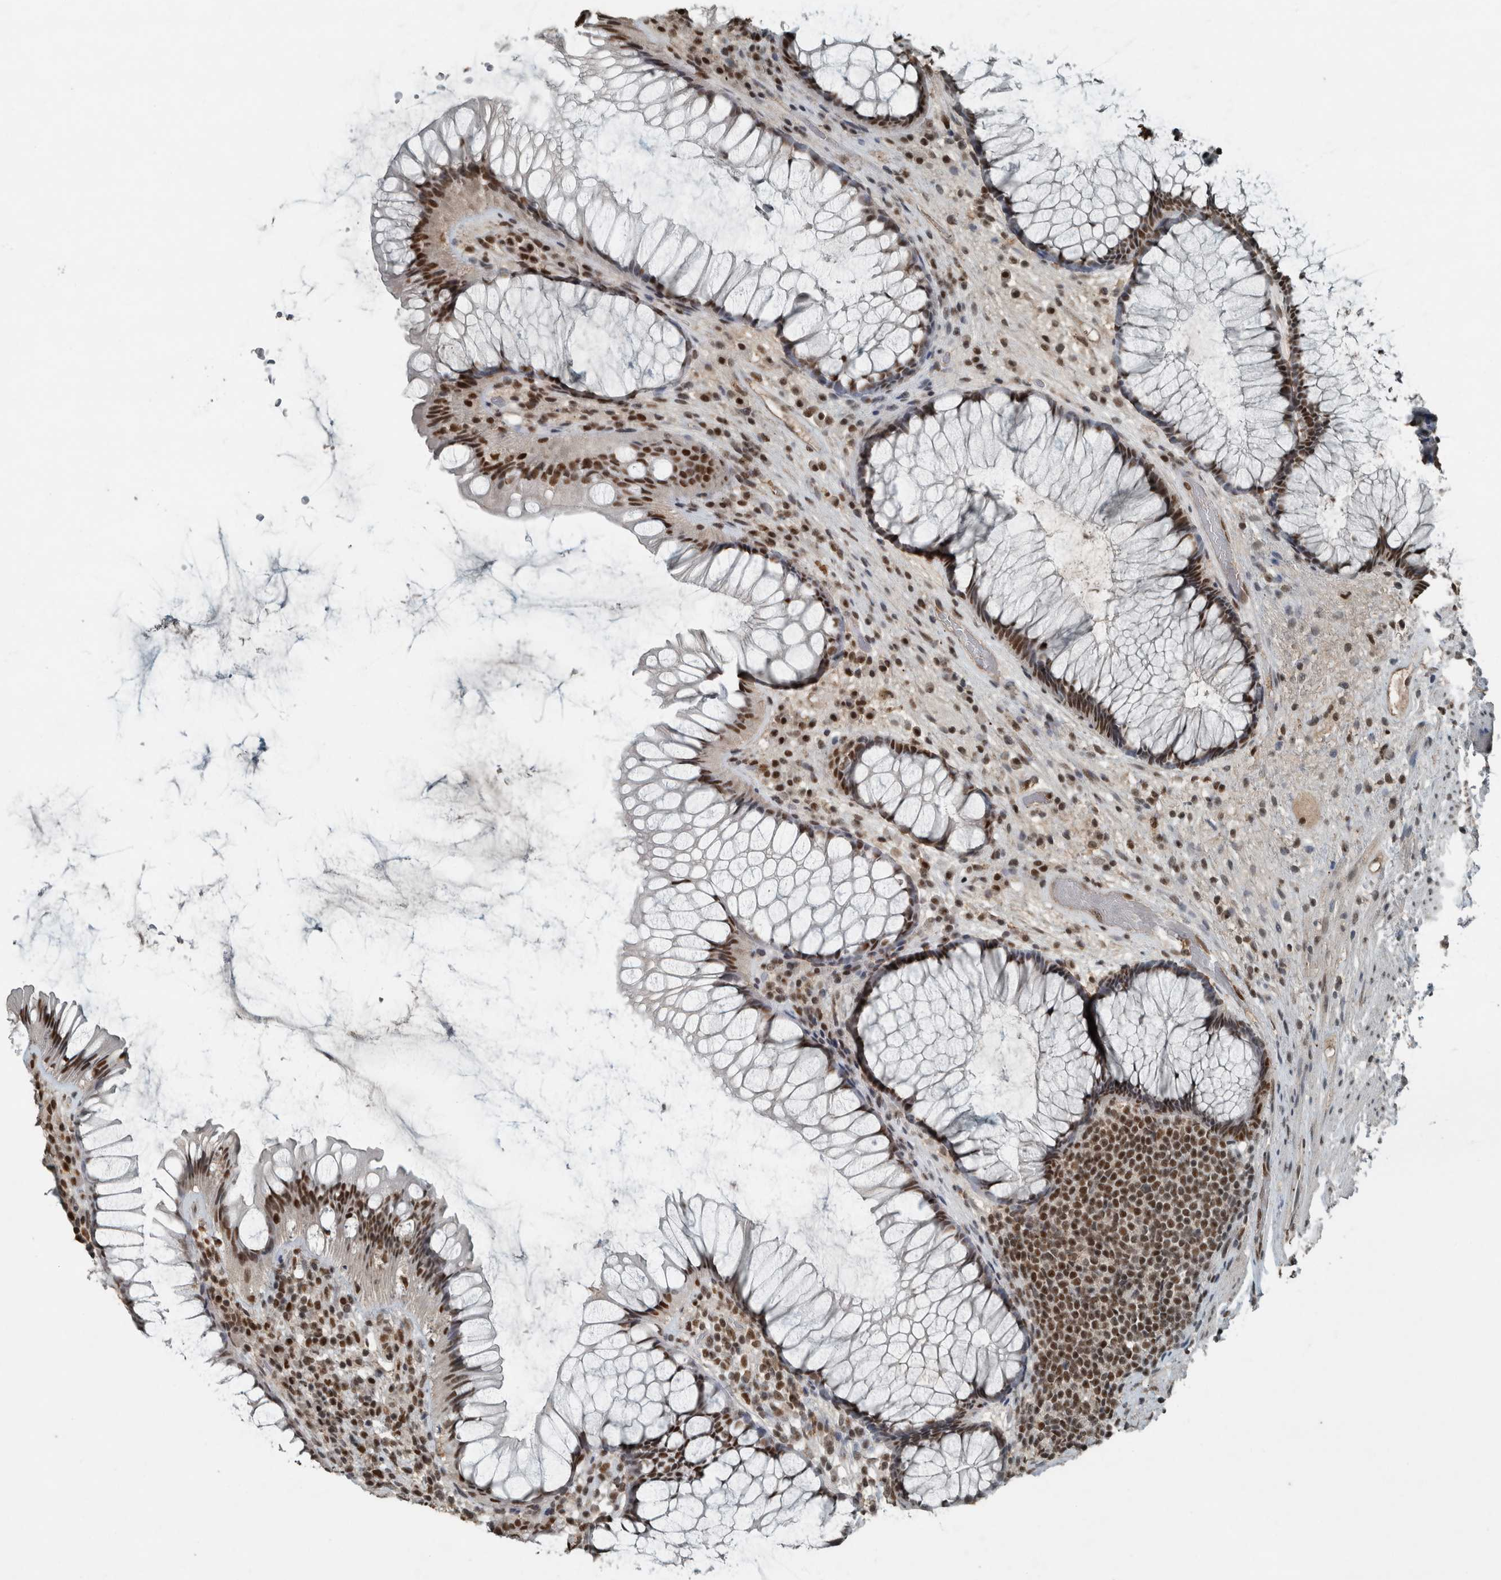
{"staining": {"intensity": "strong", "quantity": ">75%", "location": "nuclear"}, "tissue": "rectum", "cell_type": "Glandular cells", "image_type": "normal", "snomed": [{"axis": "morphology", "description": "Normal tissue, NOS"}, {"axis": "topography", "description": "Rectum"}], "caption": "A high amount of strong nuclear positivity is seen in about >75% of glandular cells in unremarkable rectum. (brown staining indicates protein expression, while blue staining denotes nuclei).", "gene": "ZNF24", "patient": {"sex": "male", "age": 51}}